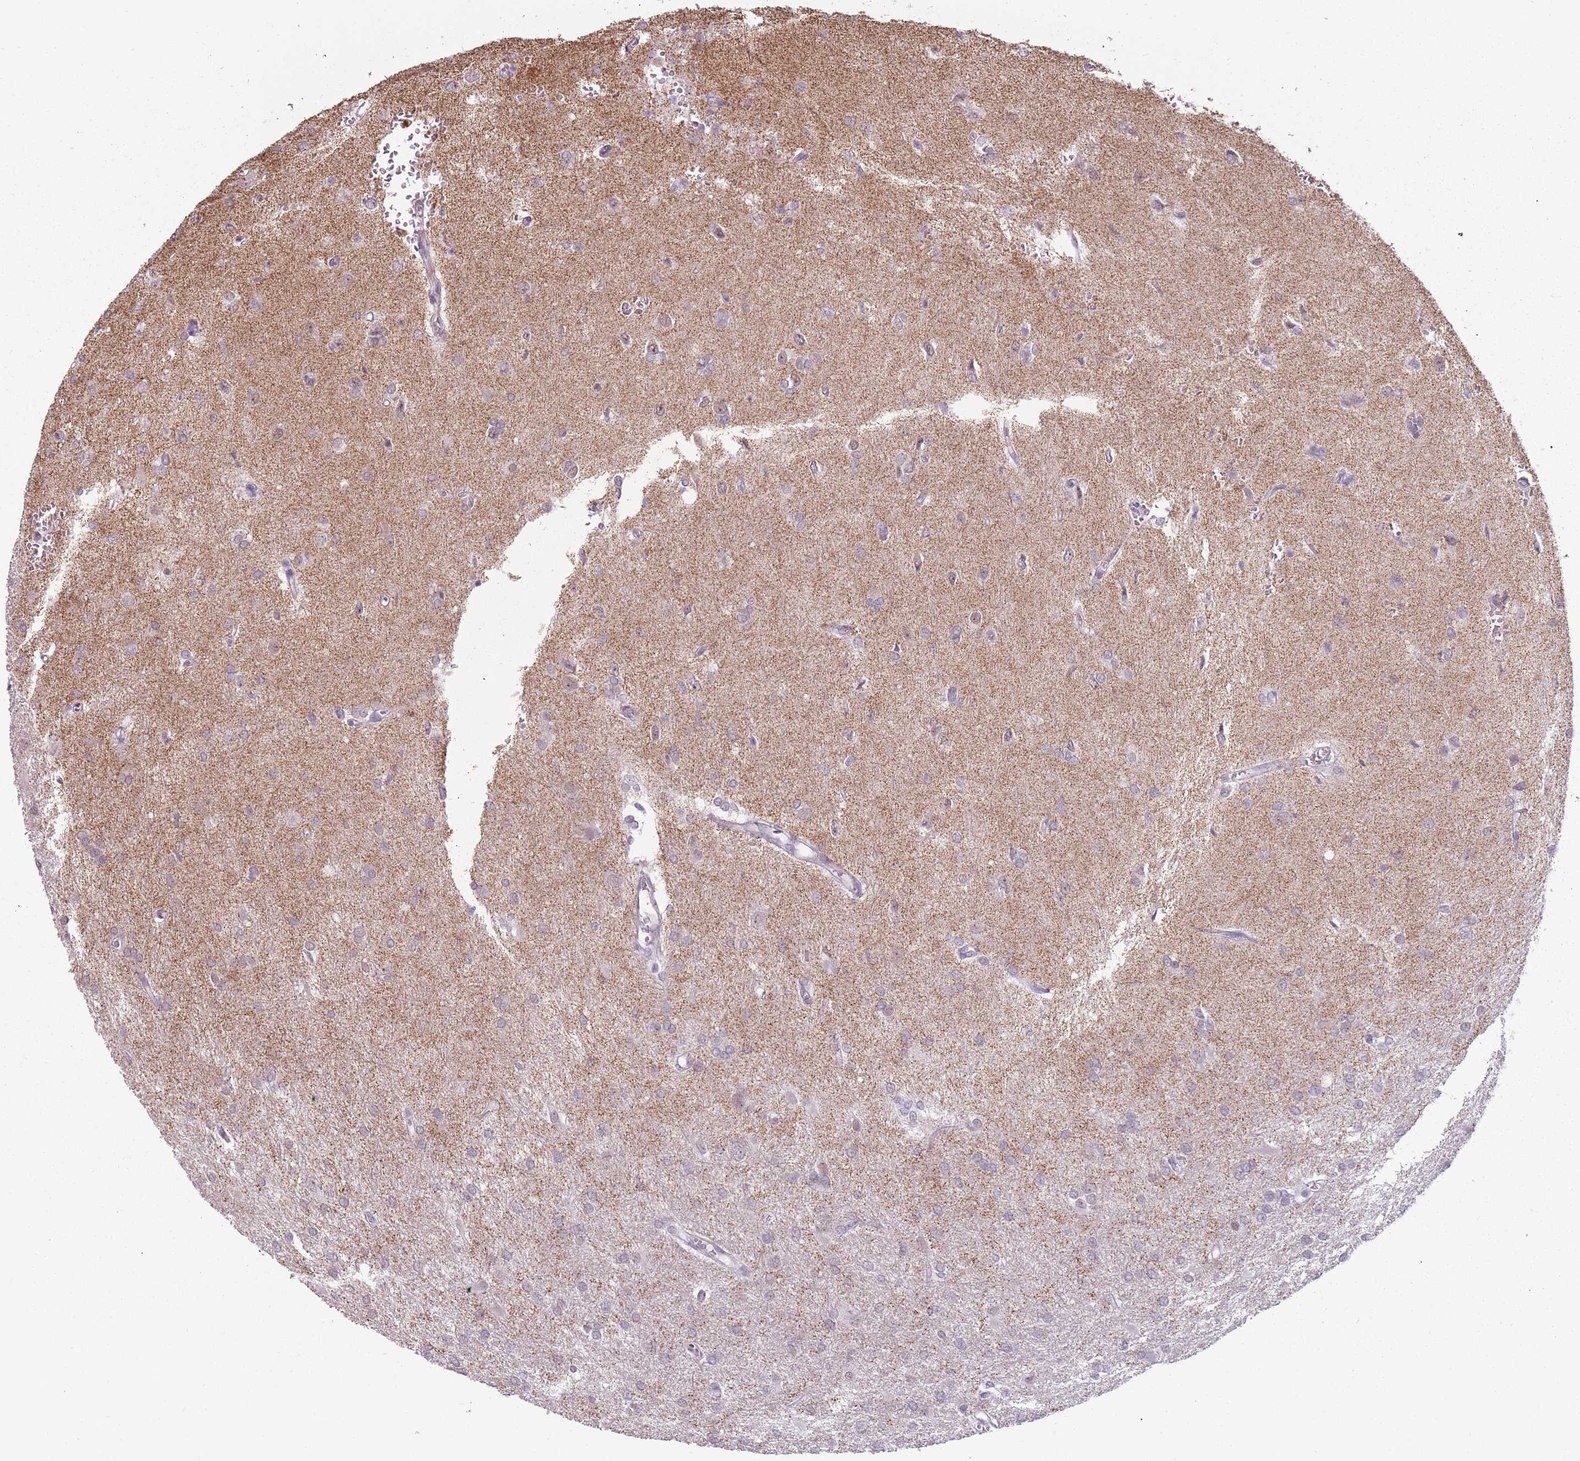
{"staining": {"intensity": "weak", "quantity": "25%-75%", "location": "nuclear"}, "tissue": "glioma", "cell_type": "Tumor cells", "image_type": "cancer", "snomed": [{"axis": "morphology", "description": "Glioma, malignant, High grade"}, {"axis": "topography", "description": "Brain"}], "caption": "Immunohistochemistry (IHC) of glioma exhibits low levels of weak nuclear expression in approximately 25%-75% of tumor cells.", "gene": "REXO4", "patient": {"sex": "female", "age": 50}}